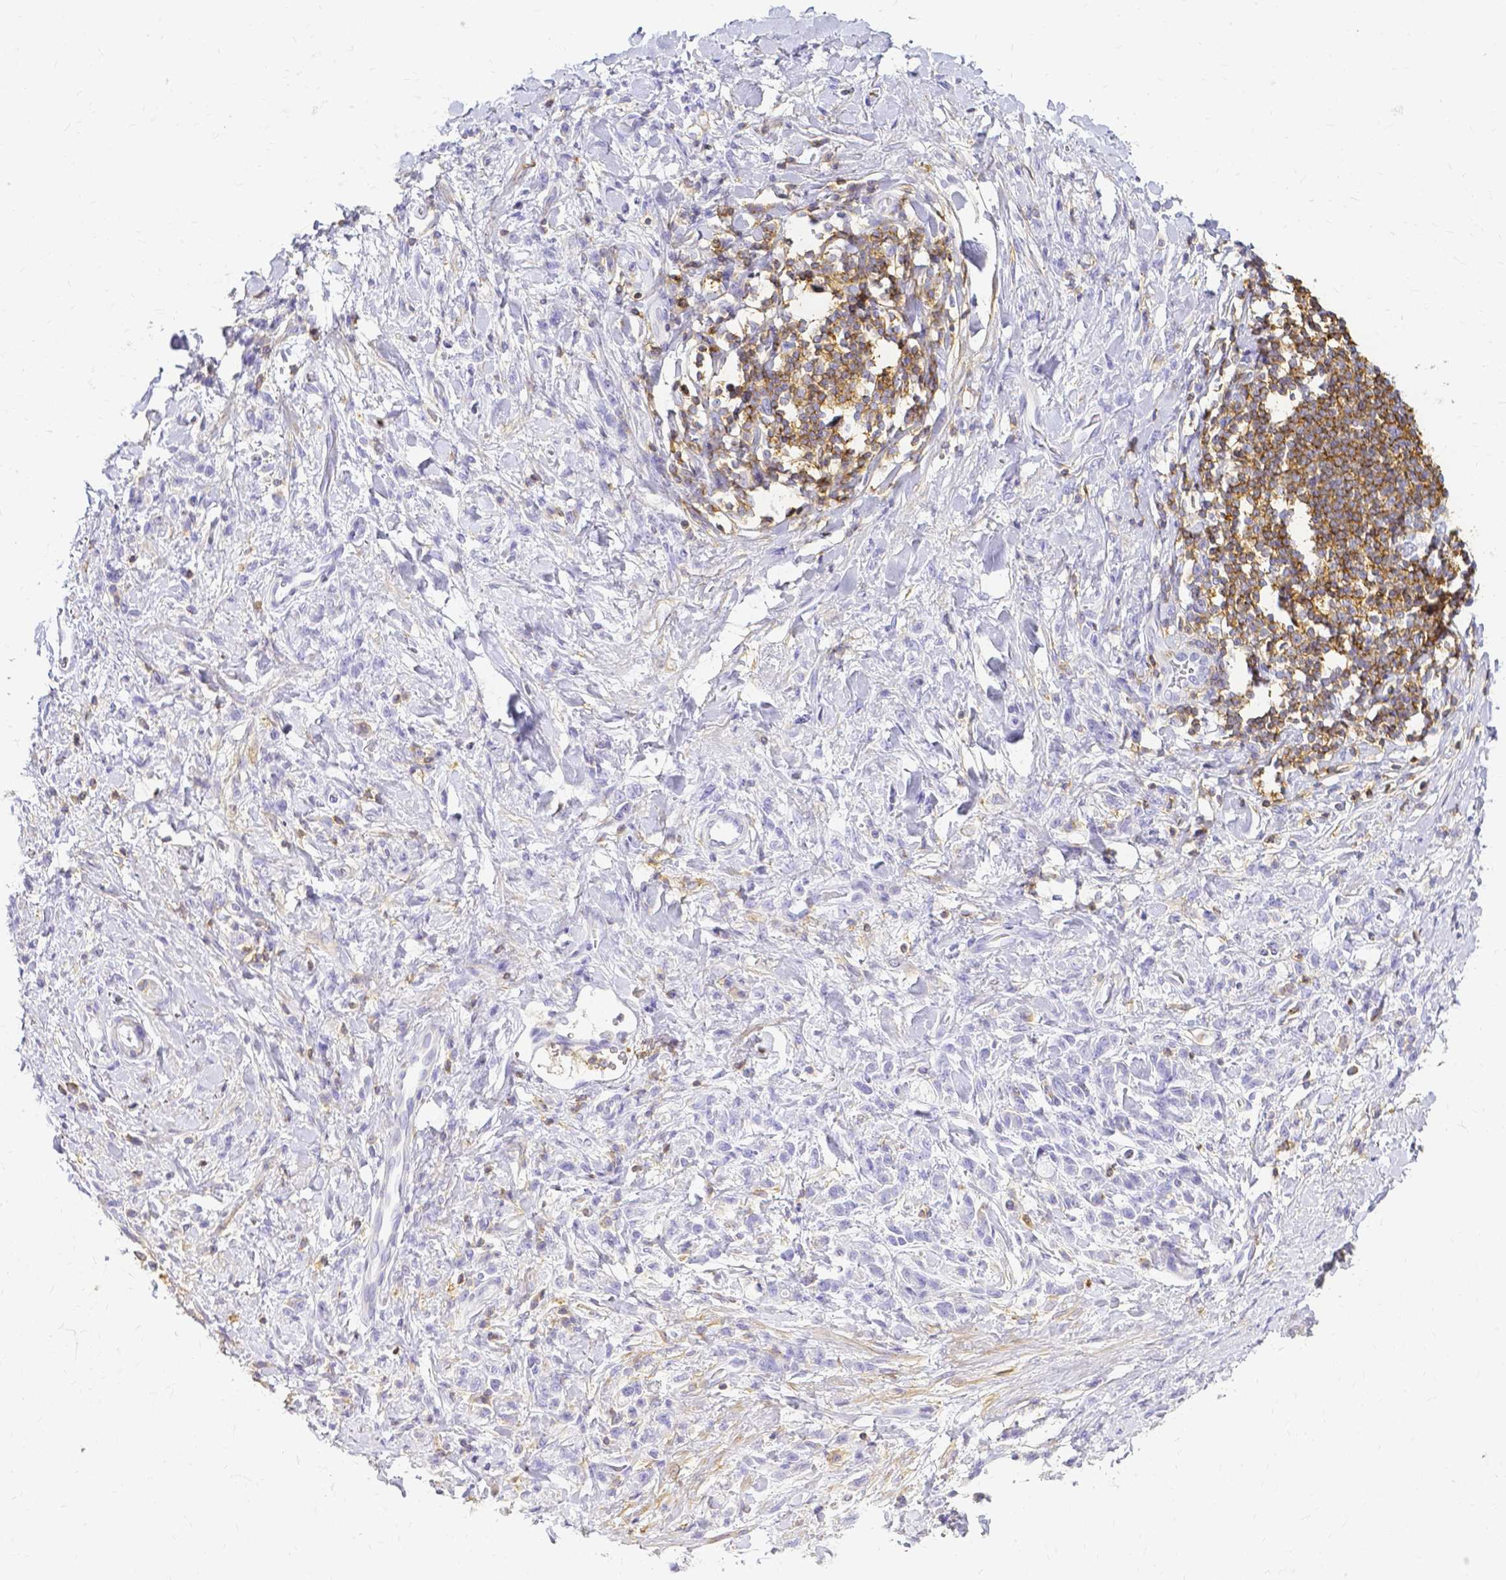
{"staining": {"intensity": "negative", "quantity": "none", "location": "none"}, "tissue": "stomach cancer", "cell_type": "Tumor cells", "image_type": "cancer", "snomed": [{"axis": "morphology", "description": "Adenocarcinoma, NOS"}, {"axis": "topography", "description": "Stomach"}], "caption": "Tumor cells are negative for protein expression in human stomach adenocarcinoma.", "gene": "HSPA12A", "patient": {"sex": "male", "age": 77}}